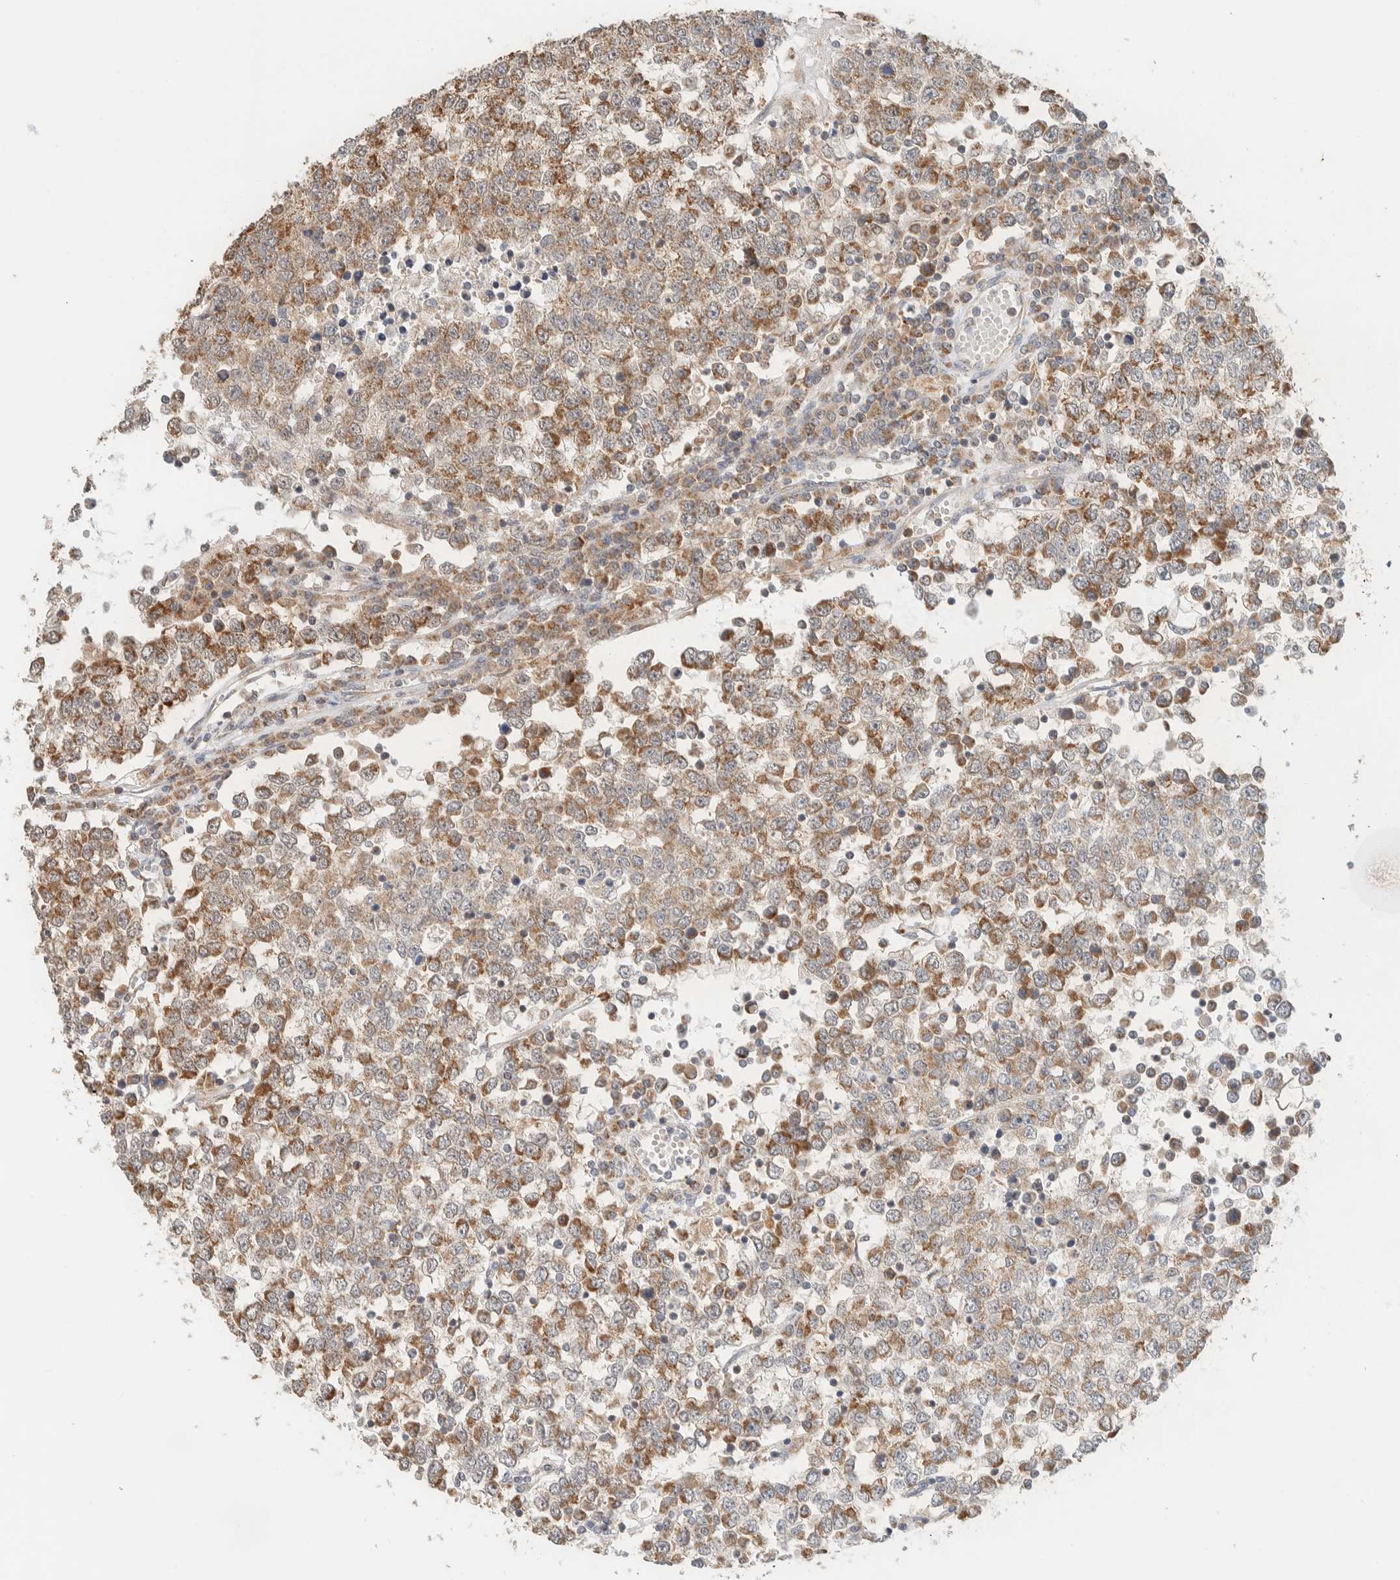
{"staining": {"intensity": "moderate", "quantity": ">75%", "location": "cytoplasmic/membranous"}, "tissue": "testis cancer", "cell_type": "Tumor cells", "image_type": "cancer", "snomed": [{"axis": "morphology", "description": "Seminoma, NOS"}, {"axis": "topography", "description": "Testis"}], "caption": "Moderate cytoplasmic/membranous staining for a protein is identified in approximately >75% of tumor cells of seminoma (testis) using immunohistochemistry.", "gene": "MRPL41", "patient": {"sex": "male", "age": 65}}